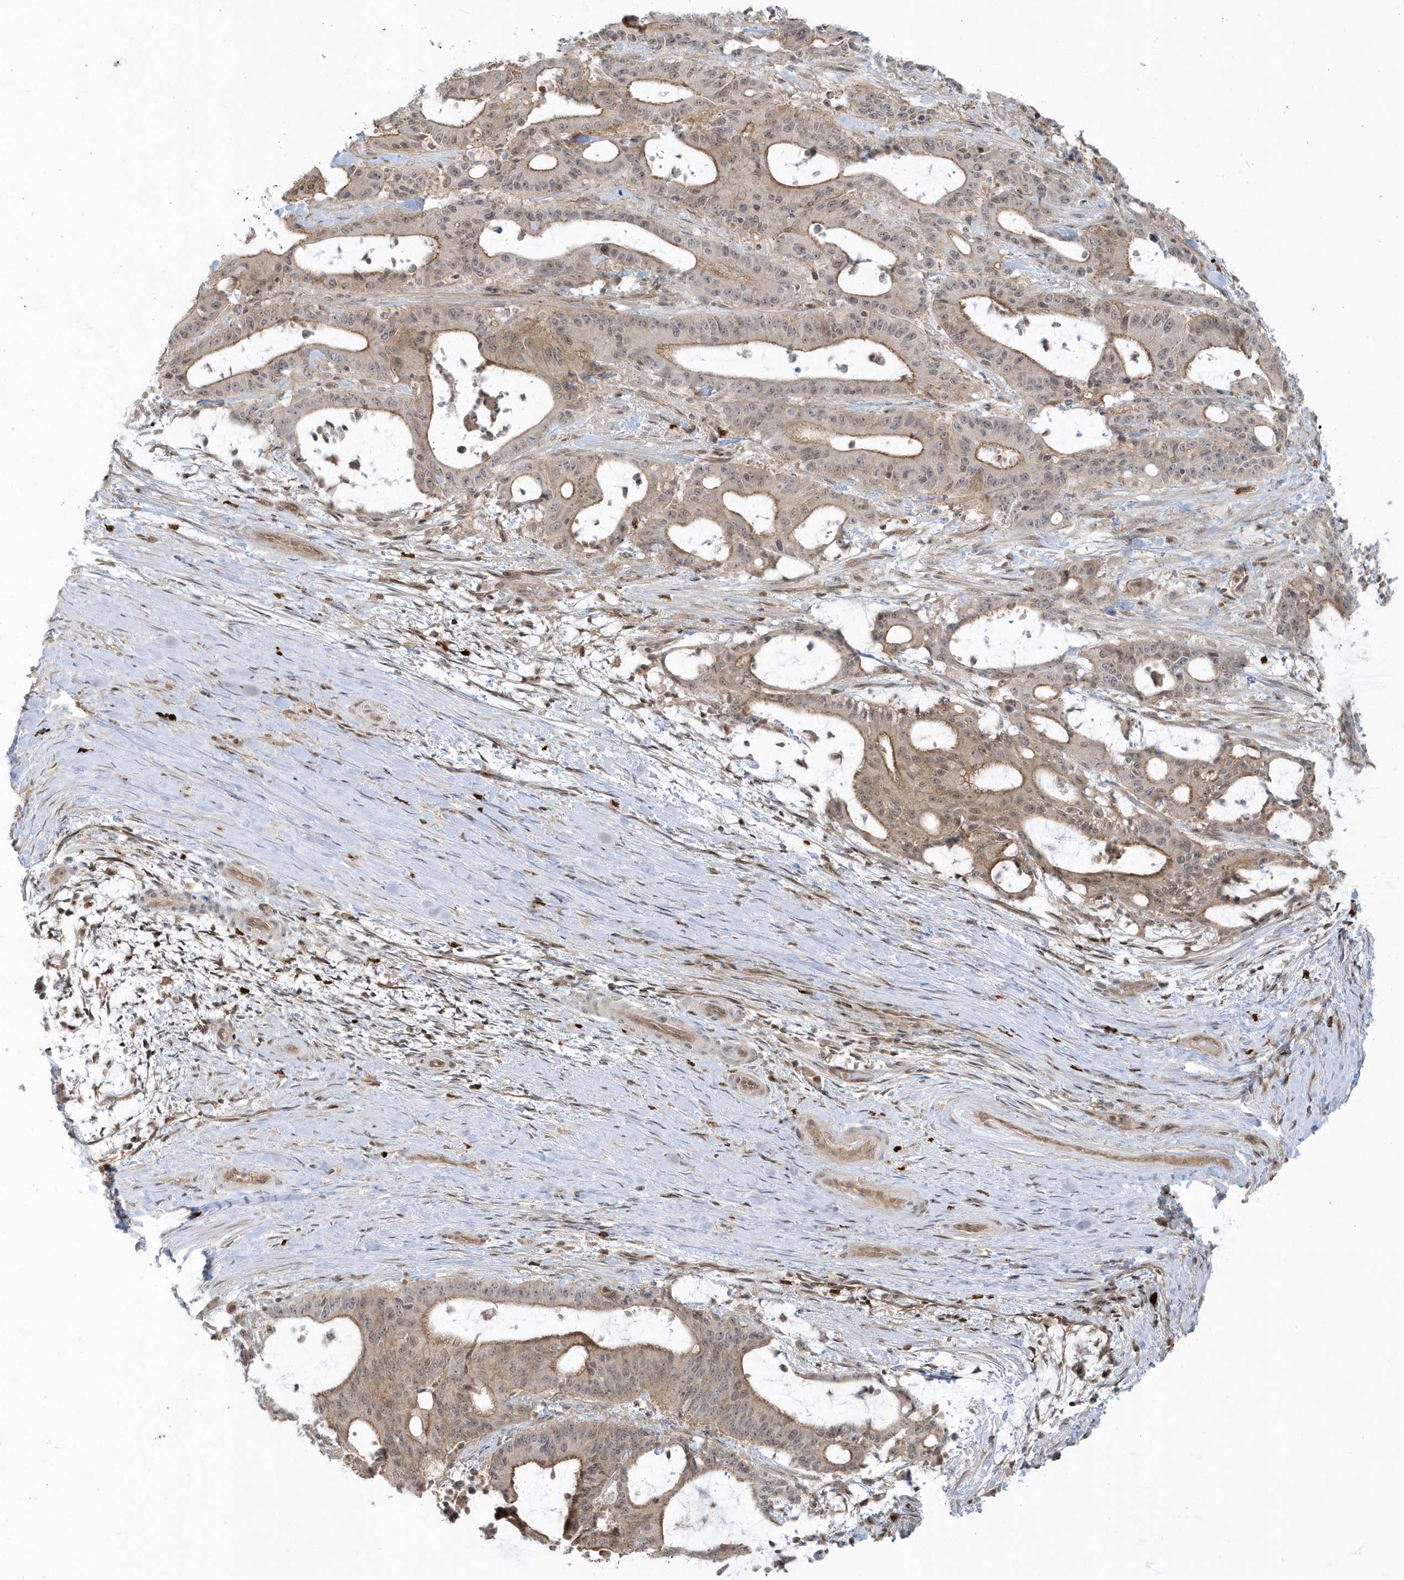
{"staining": {"intensity": "moderate", "quantity": "25%-75%", "location": "cytoplasmic/membranous,nuclear"}, "tissue": "liver cancer", "cell_type": "Tumor cells", "image_type": "cancer", "snomed": [{"axis": "morphology", "description": "Normal tissue, NOS"}, {"axis": "morphology", "description": "Cholangiocarcinoma"}, {"axis": "topography", "description": "Liver"}, {"axis": "topography", "description": "Peripheral nerve tissue"}], "caption": "A high-resolution histopathology image shows IHC staining of liver cancer (cholangiocarcinoma), which displays moderate cytoplasmic/membranous and nuclear expression in about 25%-75% of tumor cells.", "gene": "PPP1R7", "patient": {"sex": "female", "age": 73}}